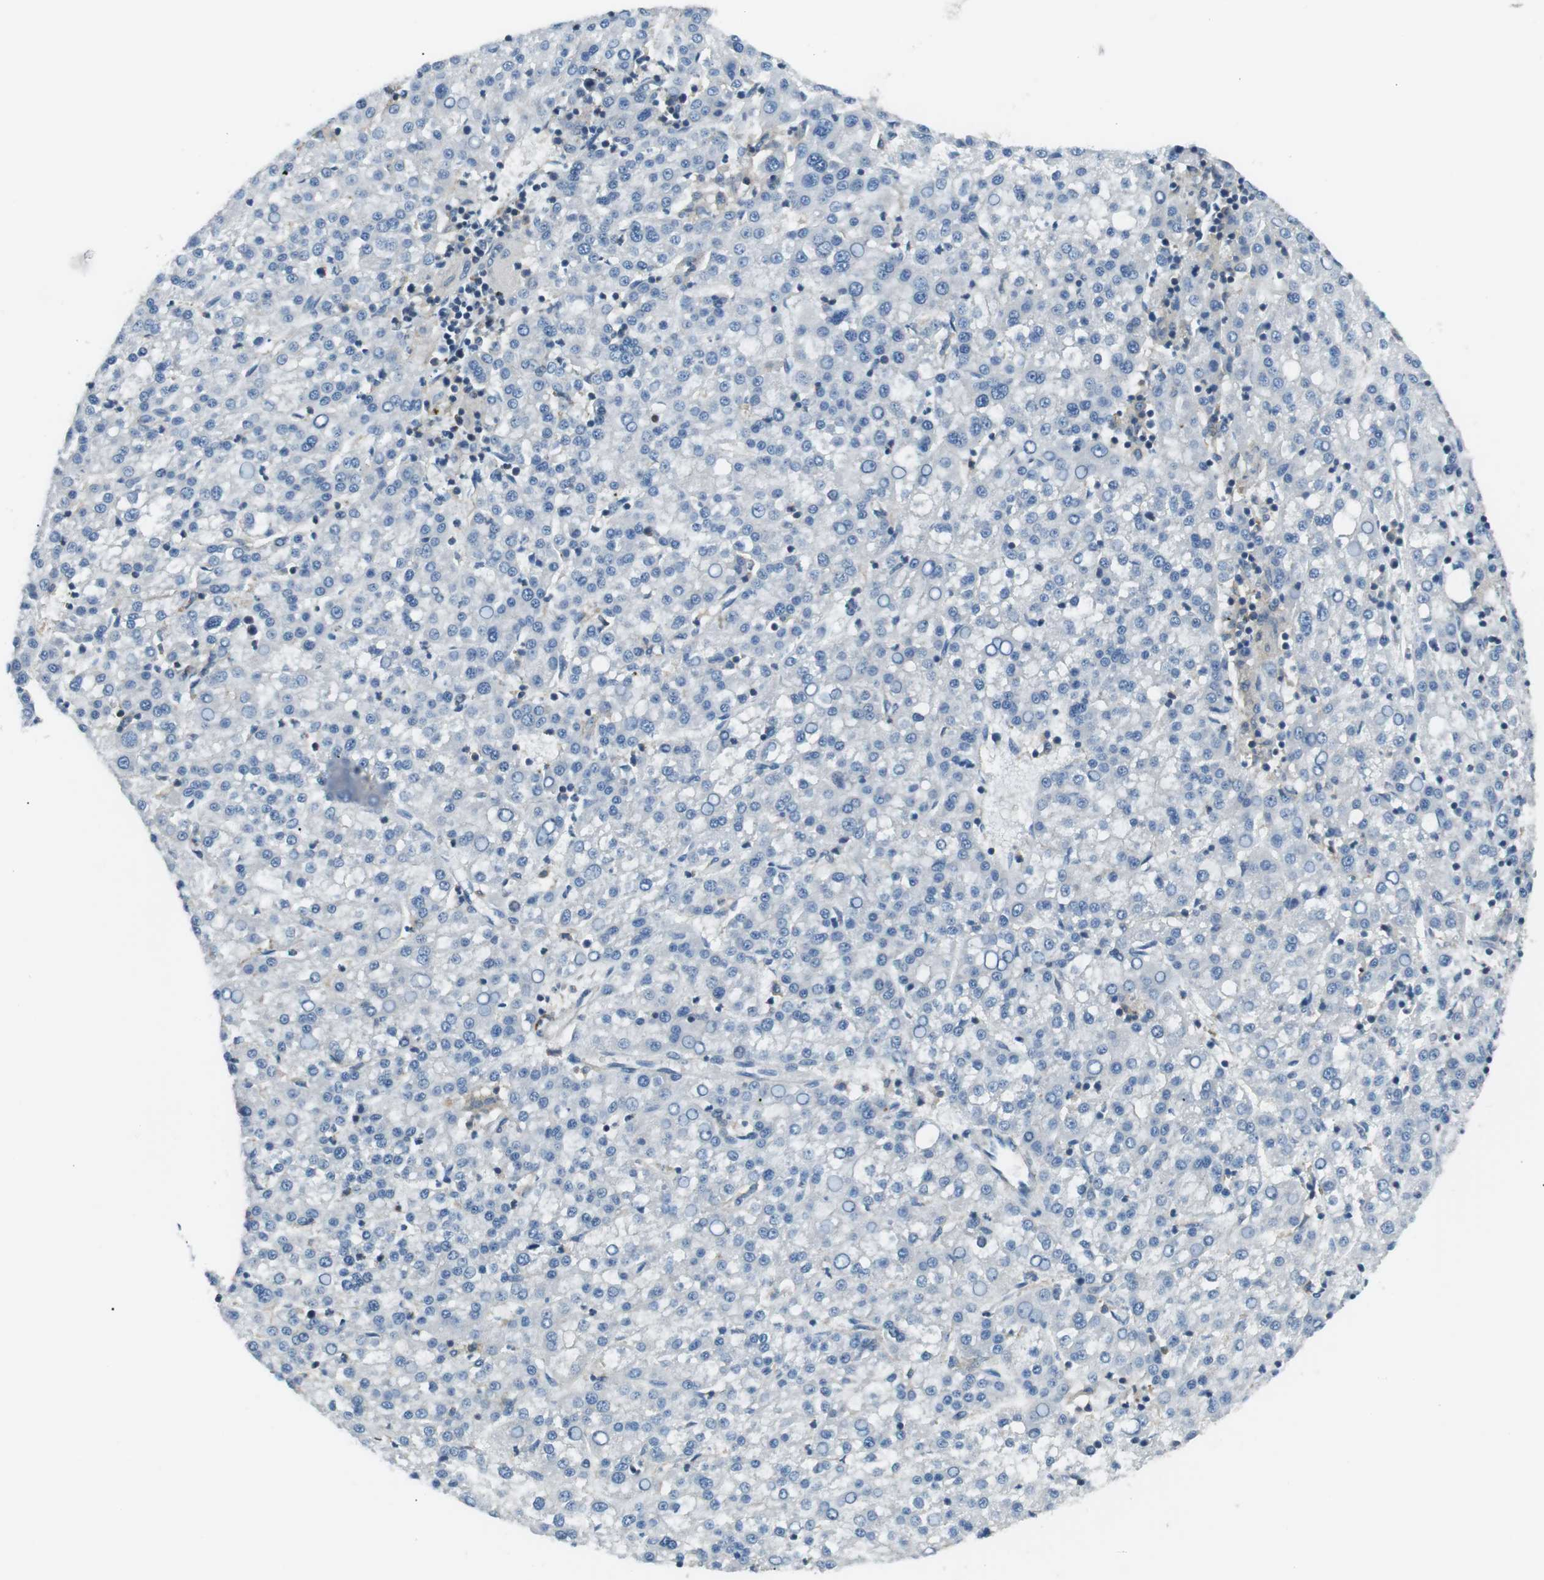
{"staining": {"intensity": "negative", "quantity": "none", "location": "none"}, "tissue": "liver cancer", "cell_type": "Tumor cells", "image_type": "cancer", "snomed": [{"axis": "morphology", "description": "Carcinoma, Hepatocellular, NOS"}, {"axis": "topography", "description": "Liver"}], "caption": "Image shows no significant protein expression in tumor cells of liver cancer (hepatocellular carcinoma).", "gene": "ARVCF", "patient": {"sex": "female", "age": 58}}